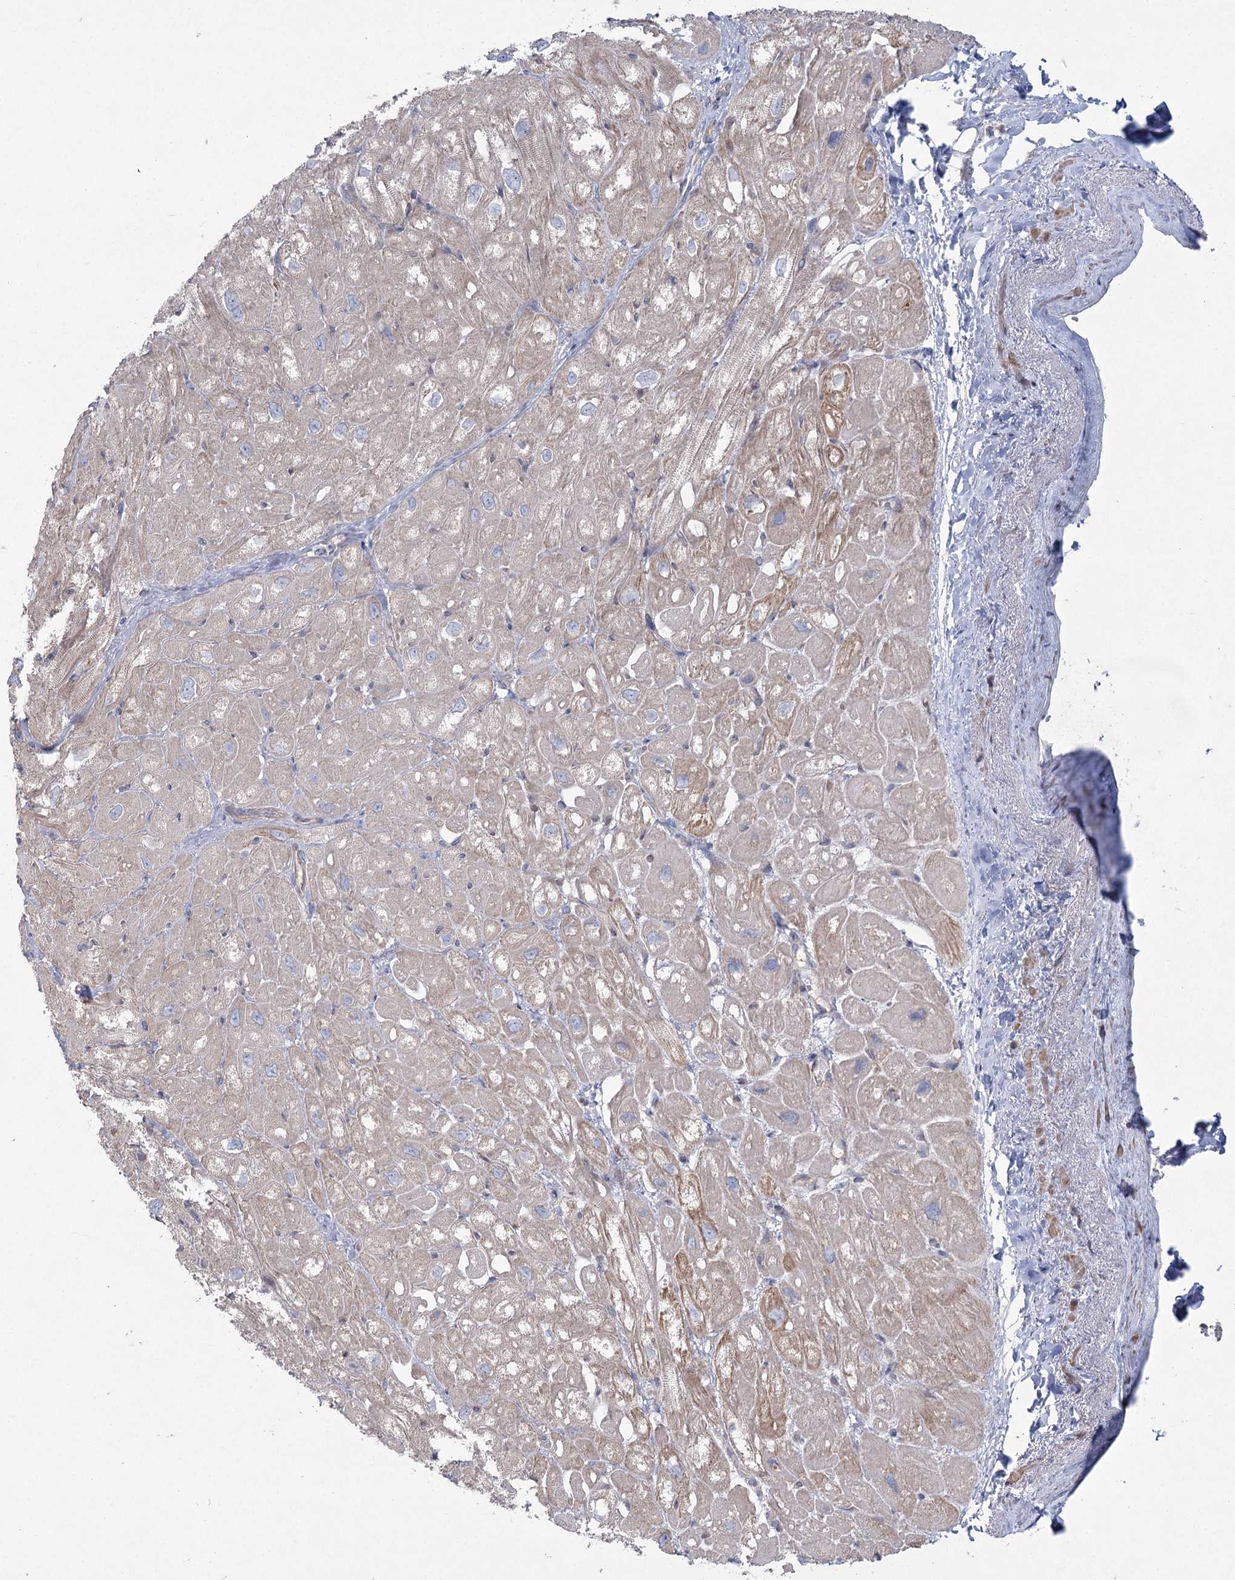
{"staining": {"intensity": "weak", "quantity": "<25%", "location": "cytoplasmic/membranous"}, "tissue": "heart muscle", "cell_type": "Cardiomyocytes", "image_type": "normal", "snomed": [{"axis": "morphology", "description": "Normal tissue, NOS"}, {"axis": "topography", "description": "Heart"}], "caption": "Heart muscle was stained to show a protein in brown. There is no significant positivity in cardiomyocytes. Brightfield microscopy of immunohistochemistry (IHC) stained with DAB (brown) and hematoxylin (blue), captured at high magnification.", "gene": "CAMTA1", "patient": {"sex": "male", "age": 50}}